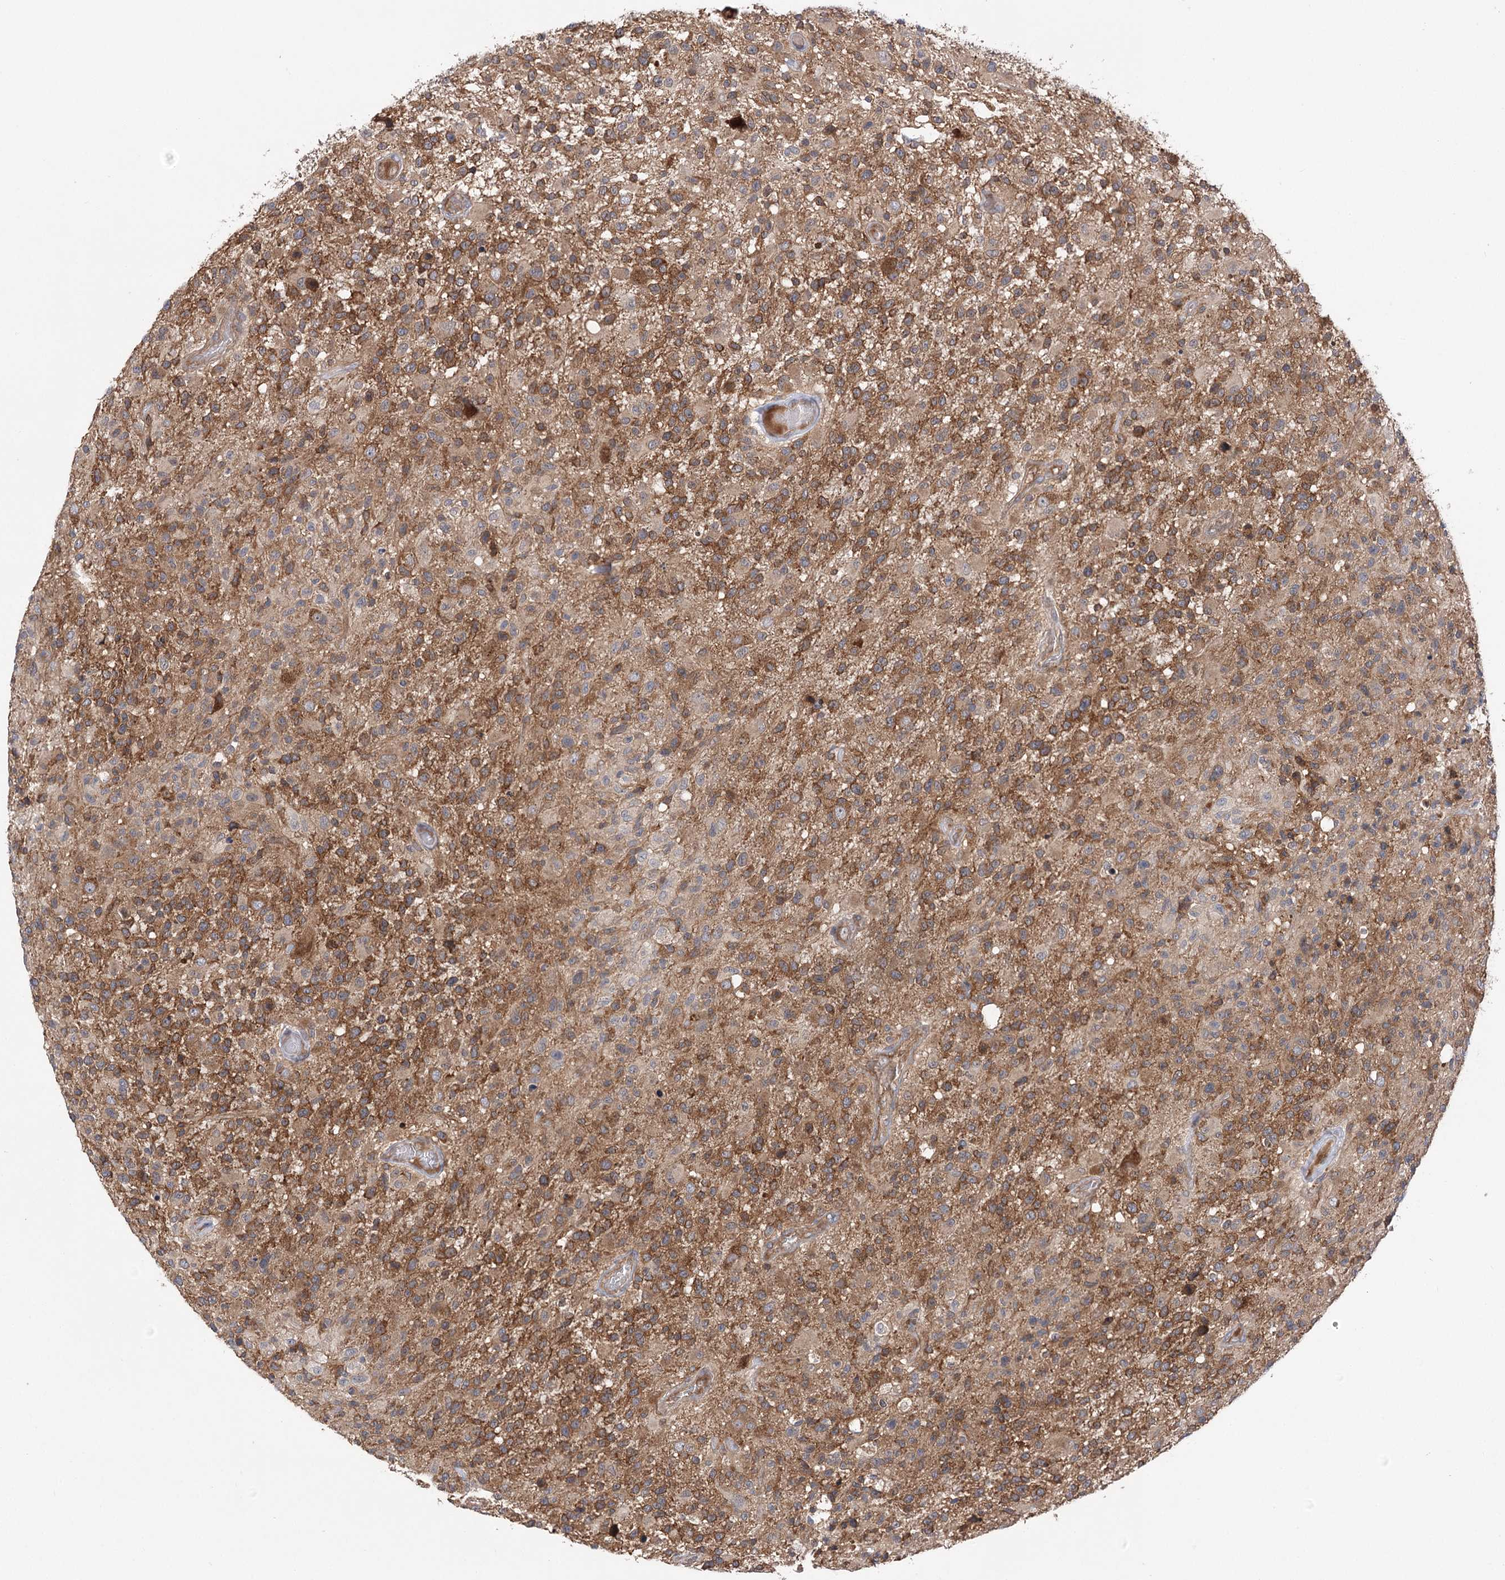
{"staining": {"intensity": "moderate", "quantity": ">75%", "location": "cytoplasmic/membranous"}, "tissue": "glioma", "cell_type": "Tumor cells", "image_type": "cancer", "snomed": [{"axis": "morphology", "description": "Glioma, malignant, High grade"}, {"axis": "morphology", "description": "Glioblastoma, NOS"}, {"axis": "topography", "description": "Brain"}], "caption": "Immunohistochemistry (DAB) staining of glioma exhibits moderate cytoplasmic/membranous protein staining in about >75% of tumor cells.", "gene": "VPS37B", "patient": {"sex": "male", "age": 60}}